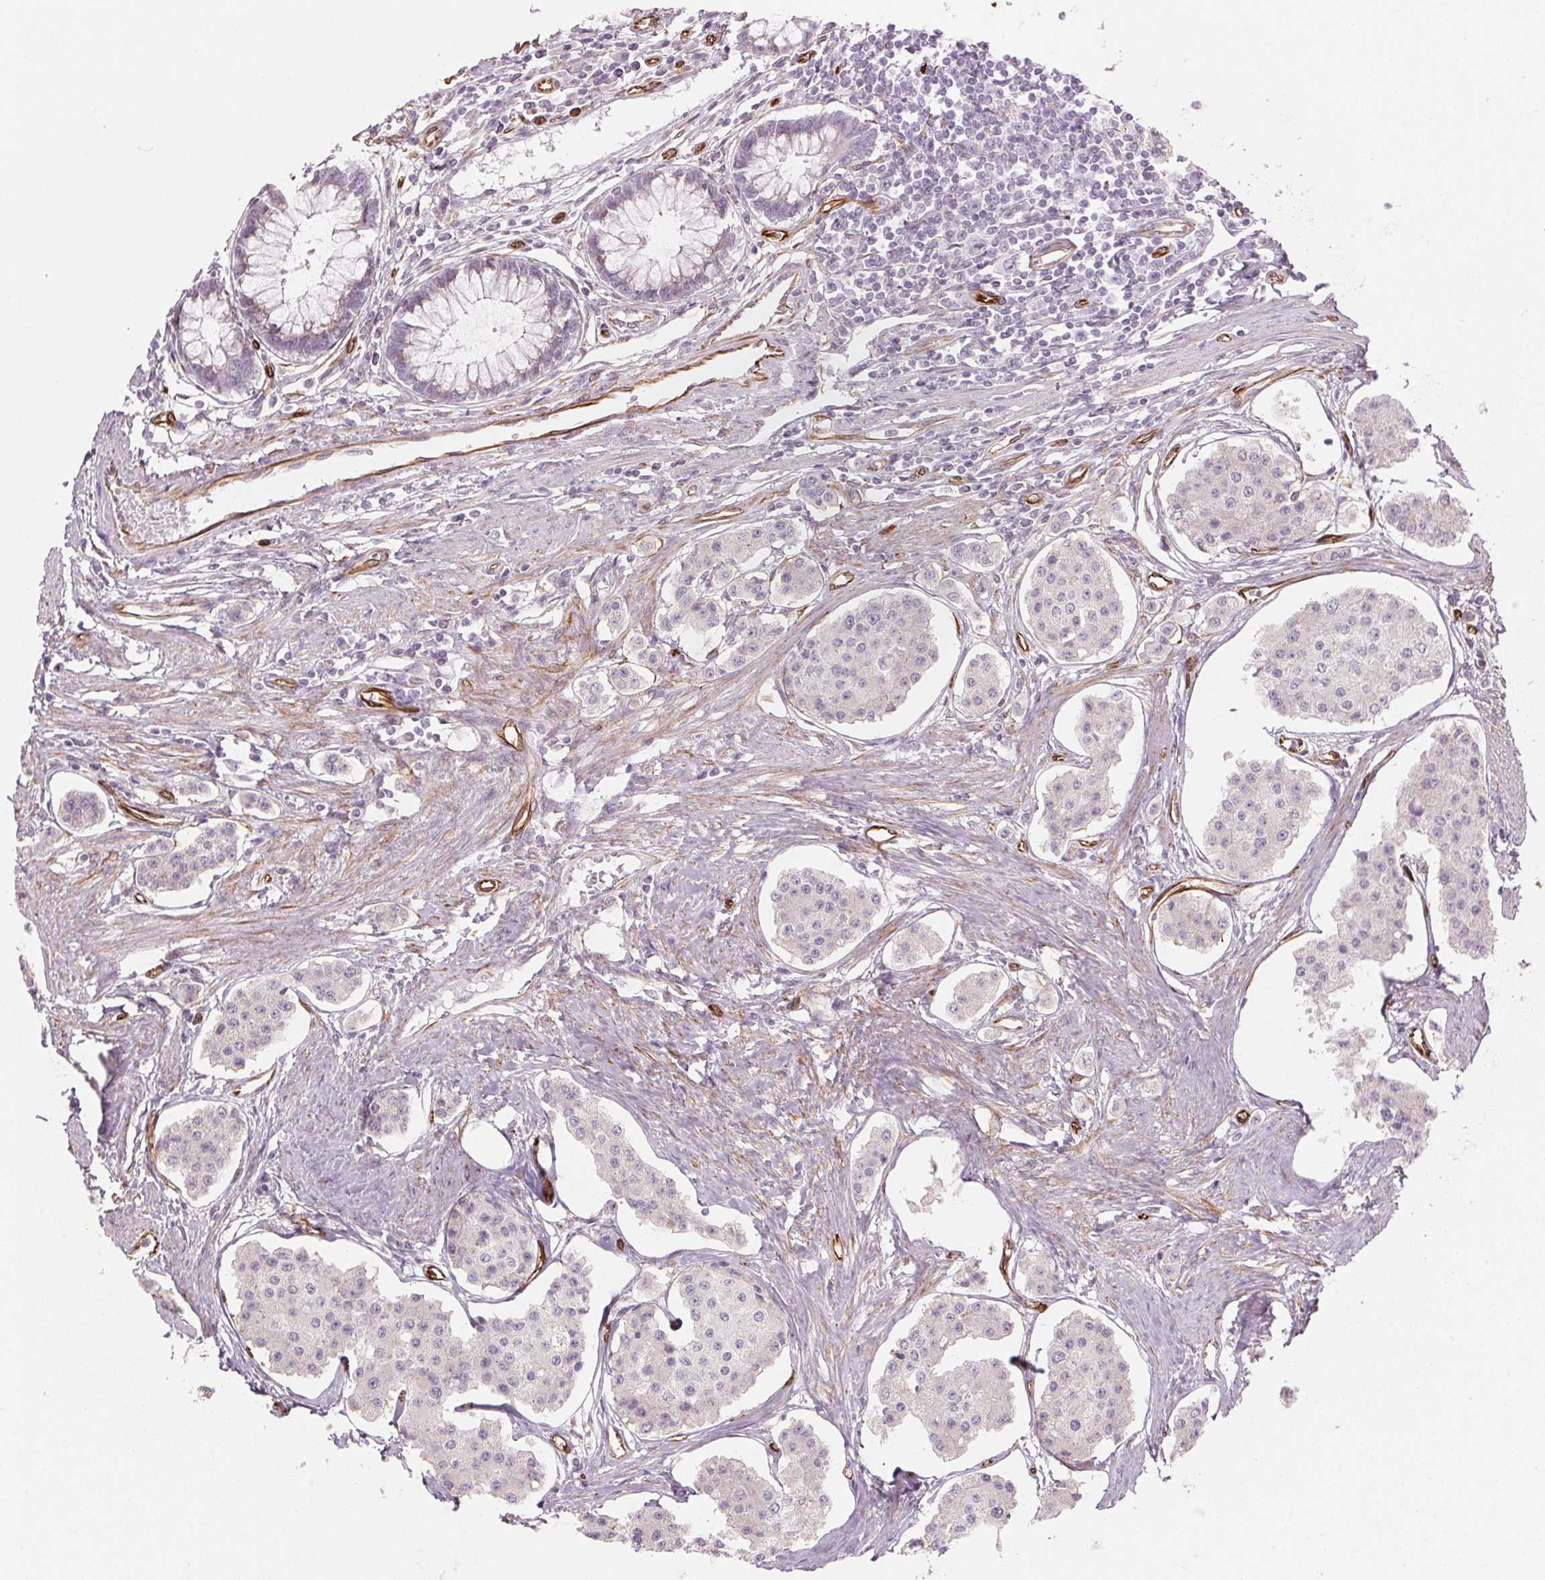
{"staining": {"intensity": "negative", "quantity": "none", "location": "none"}, "tissue": "carcinoid", "cell_type": "Tumor cells", "image_type": "cancer", "snomed": [{"axis": "morphology", "description": "Carcinoid, malignant, NOS"}, {"axis": "topography", "description": "Small intestine"}], "caption": "An image of carcinoid (malignant) stained for a protein demonstrates no brown staining in tumor cells. Nuclei are stained in blue.", "gene": "CLPS", "patient": {"sex": "female", "age": 65}}